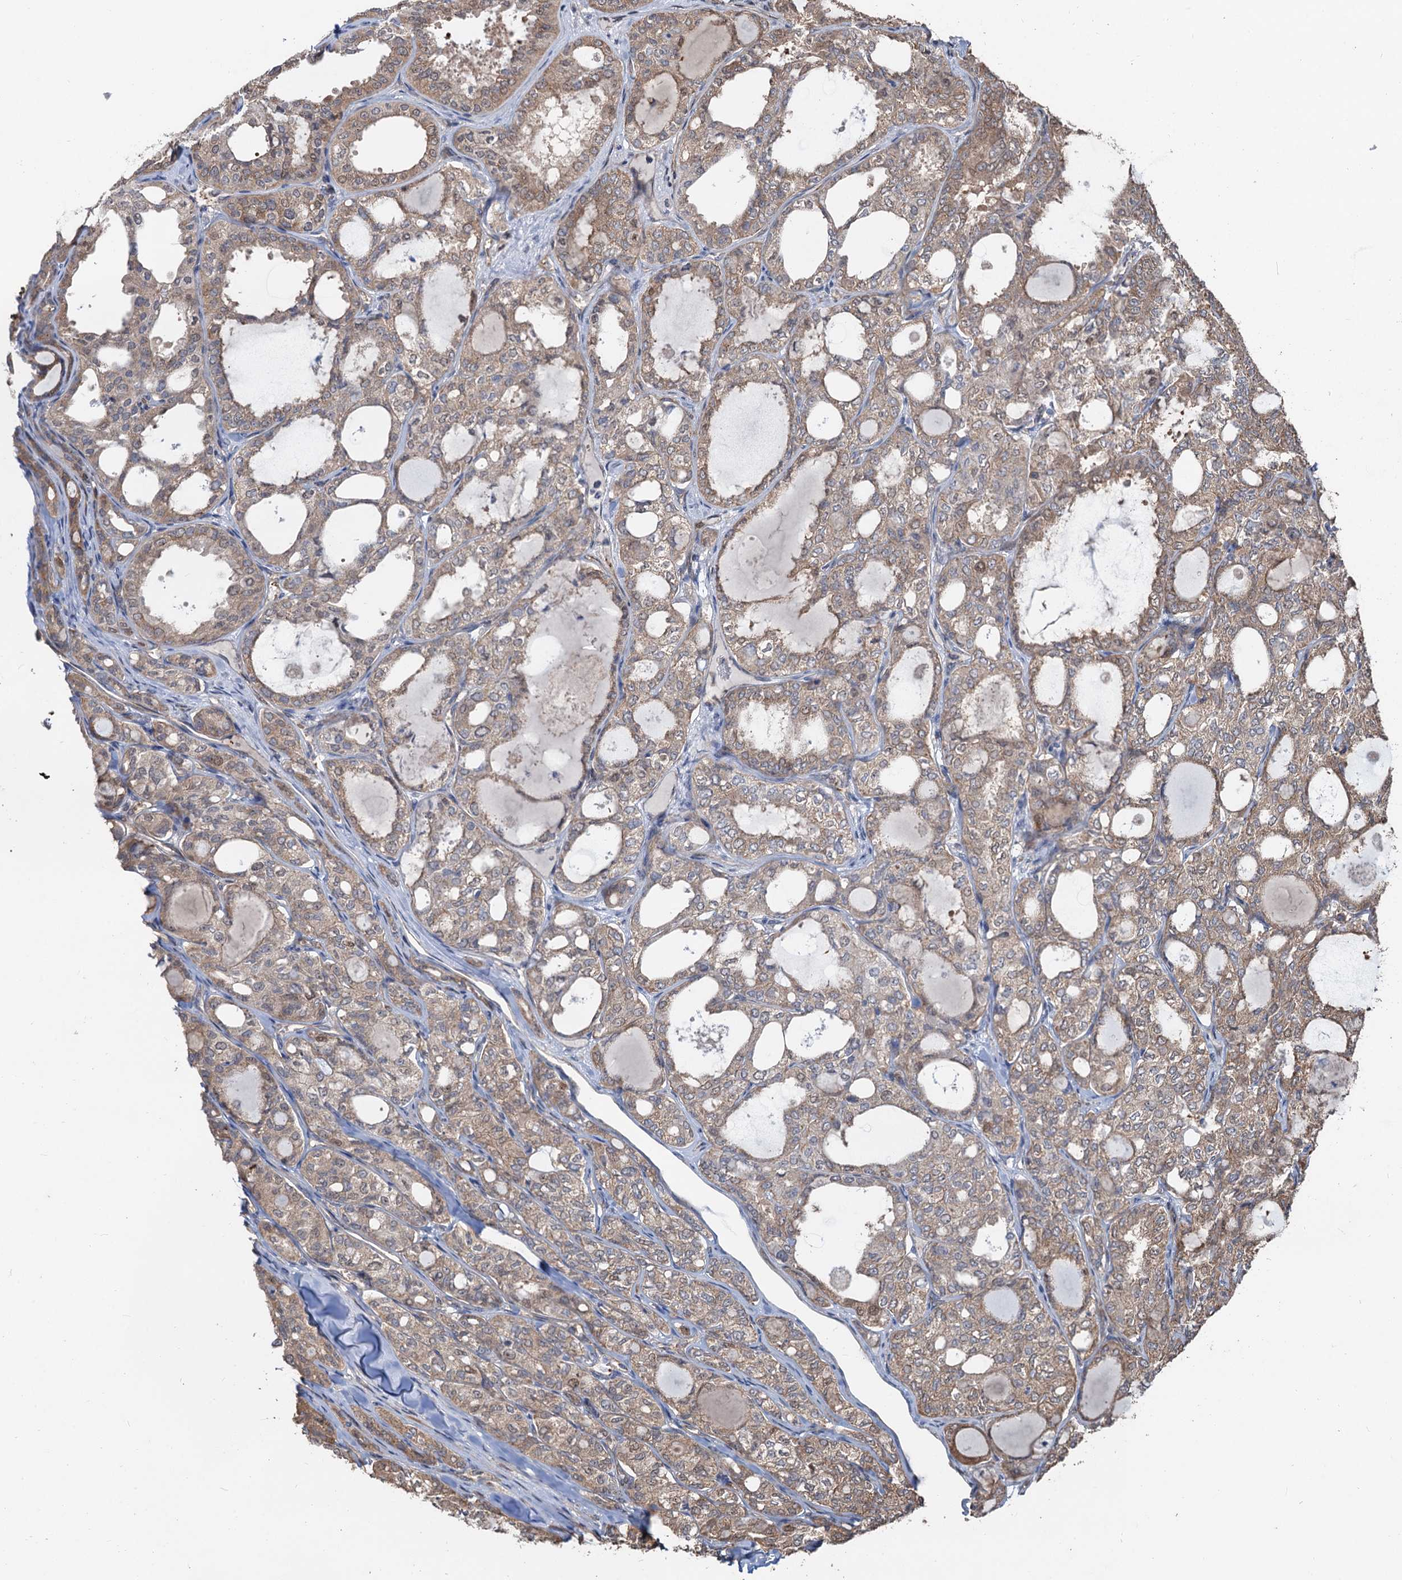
{"staining": {"intensity": "weak", "quantity": "25%-75%", "location": "cytoplasmic/membranous"}, "tissue": "thyroid cancer", "cell_type": "Tumor cells", "image_type": "cancer", "snomed": [{"axis": "morphology", "description": "Follicular adenoma carcinoma, NOS"}, {"axis": "topography", "description": "Thyroid gland"}], "caption": "Human thyroid follicular adenoma carcinoma stained for a protein (brown) demonstrates weak cytoplasmic/membranous positive staining in about 25%-75% of tumor cells.", "gene": "DEXI", "patient": {"sex": "male", "age": 75}}